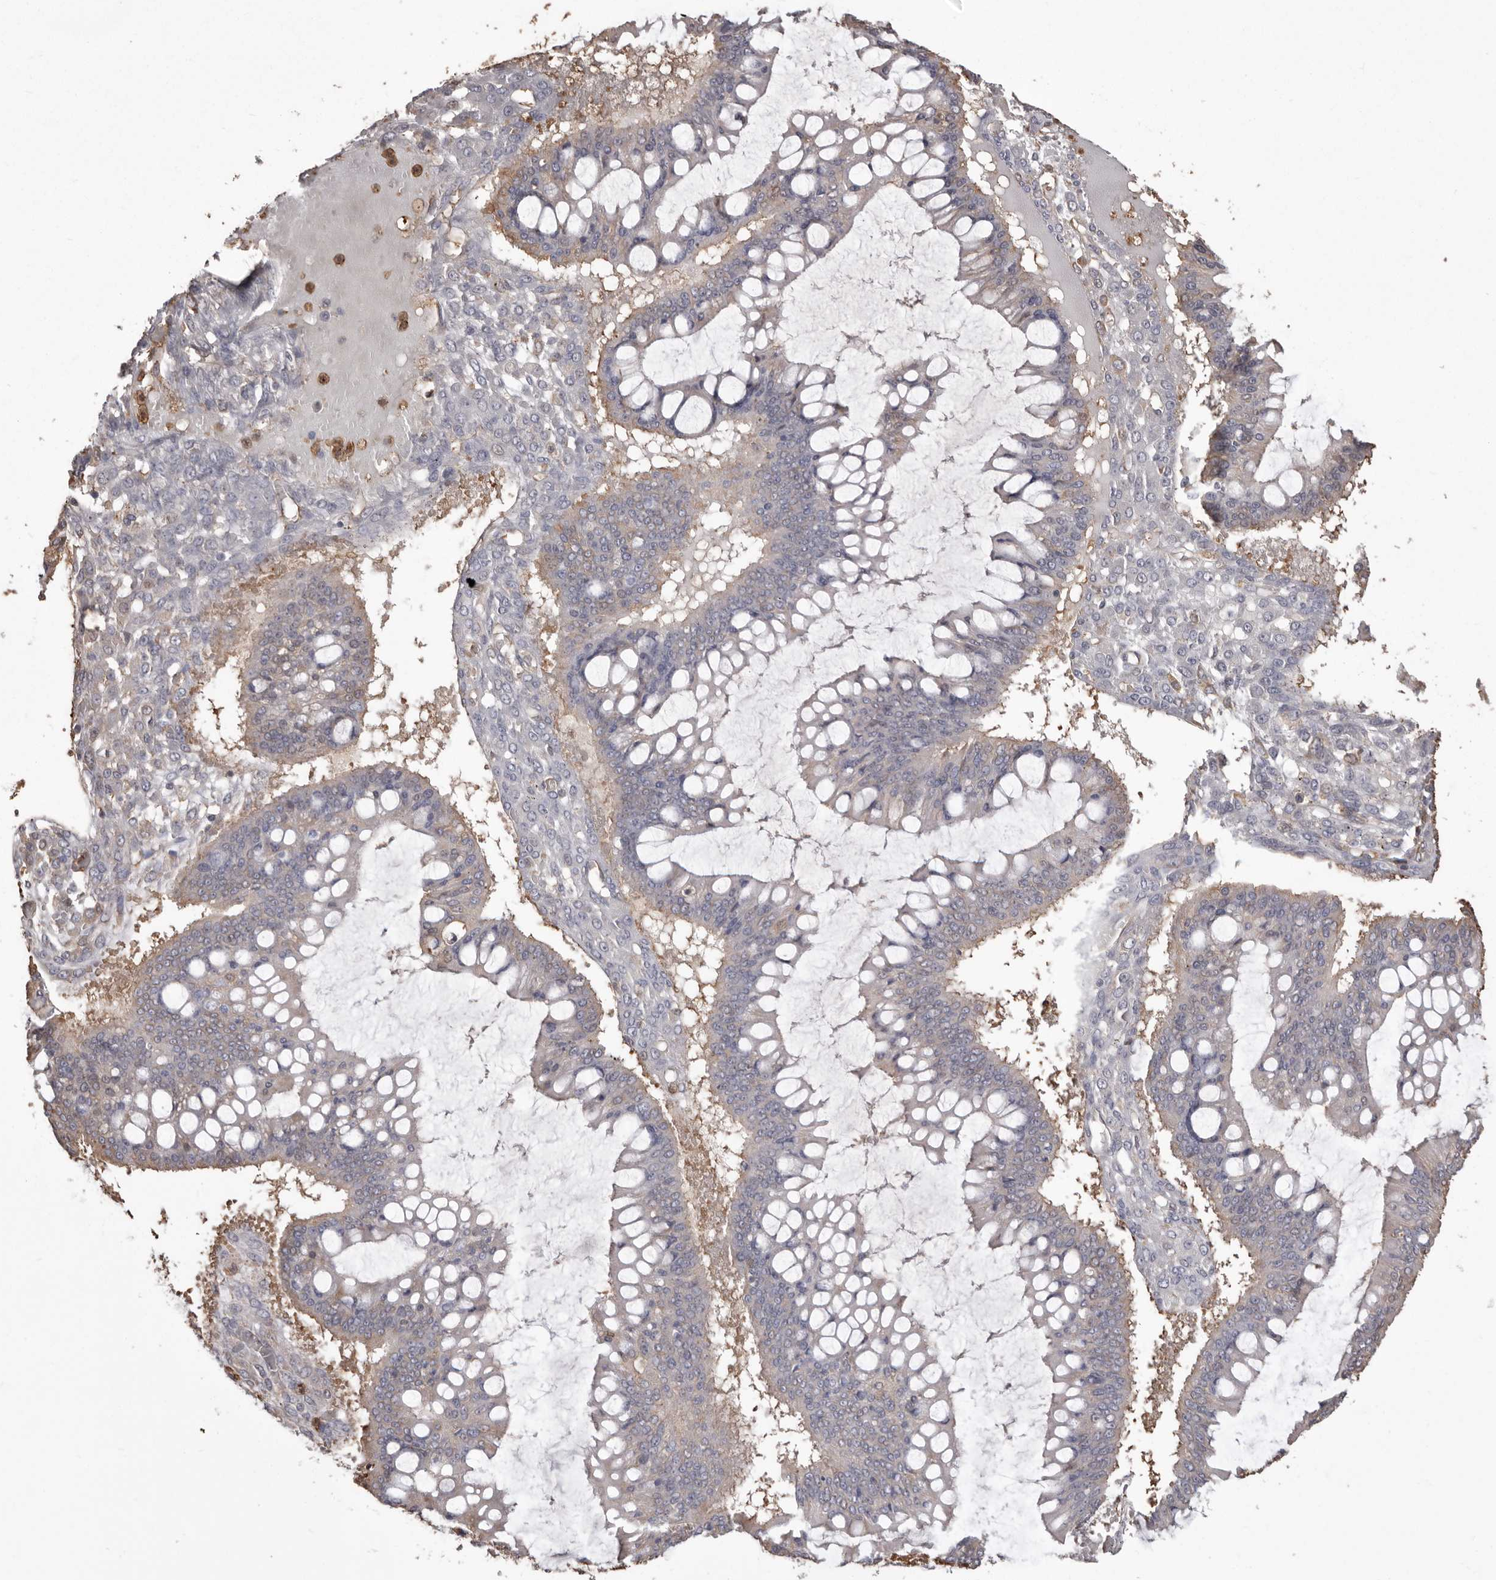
{"staining": {"intensity": "moderate", "quantity": "<25%", "location": "cytoplasmic/membranous"}, "tissue": "ovarian cancer", "cell_type": "Tumor cells", "image_type": "cancer", "snomed": [{"axis": "morphology", "description": "Cystadenocarcinoma, mucinous, NOS"}, {"axis": "topography", "description": "Ovary"}], "caption": "Tumor cells demonstrate low levels of moderate cytoplasmic/membranous staining in about <25% of cells in human ovarian mucinous cystadenocarcinoma. The protein of interest is stained brown, and the nuclei are stained in blue (DAB (3,3'-diaminobenzidine) IHC with brightfield microscopy, high magnification).", "gene": "PKM", "patient": {"sex": "female", "age": 73}}